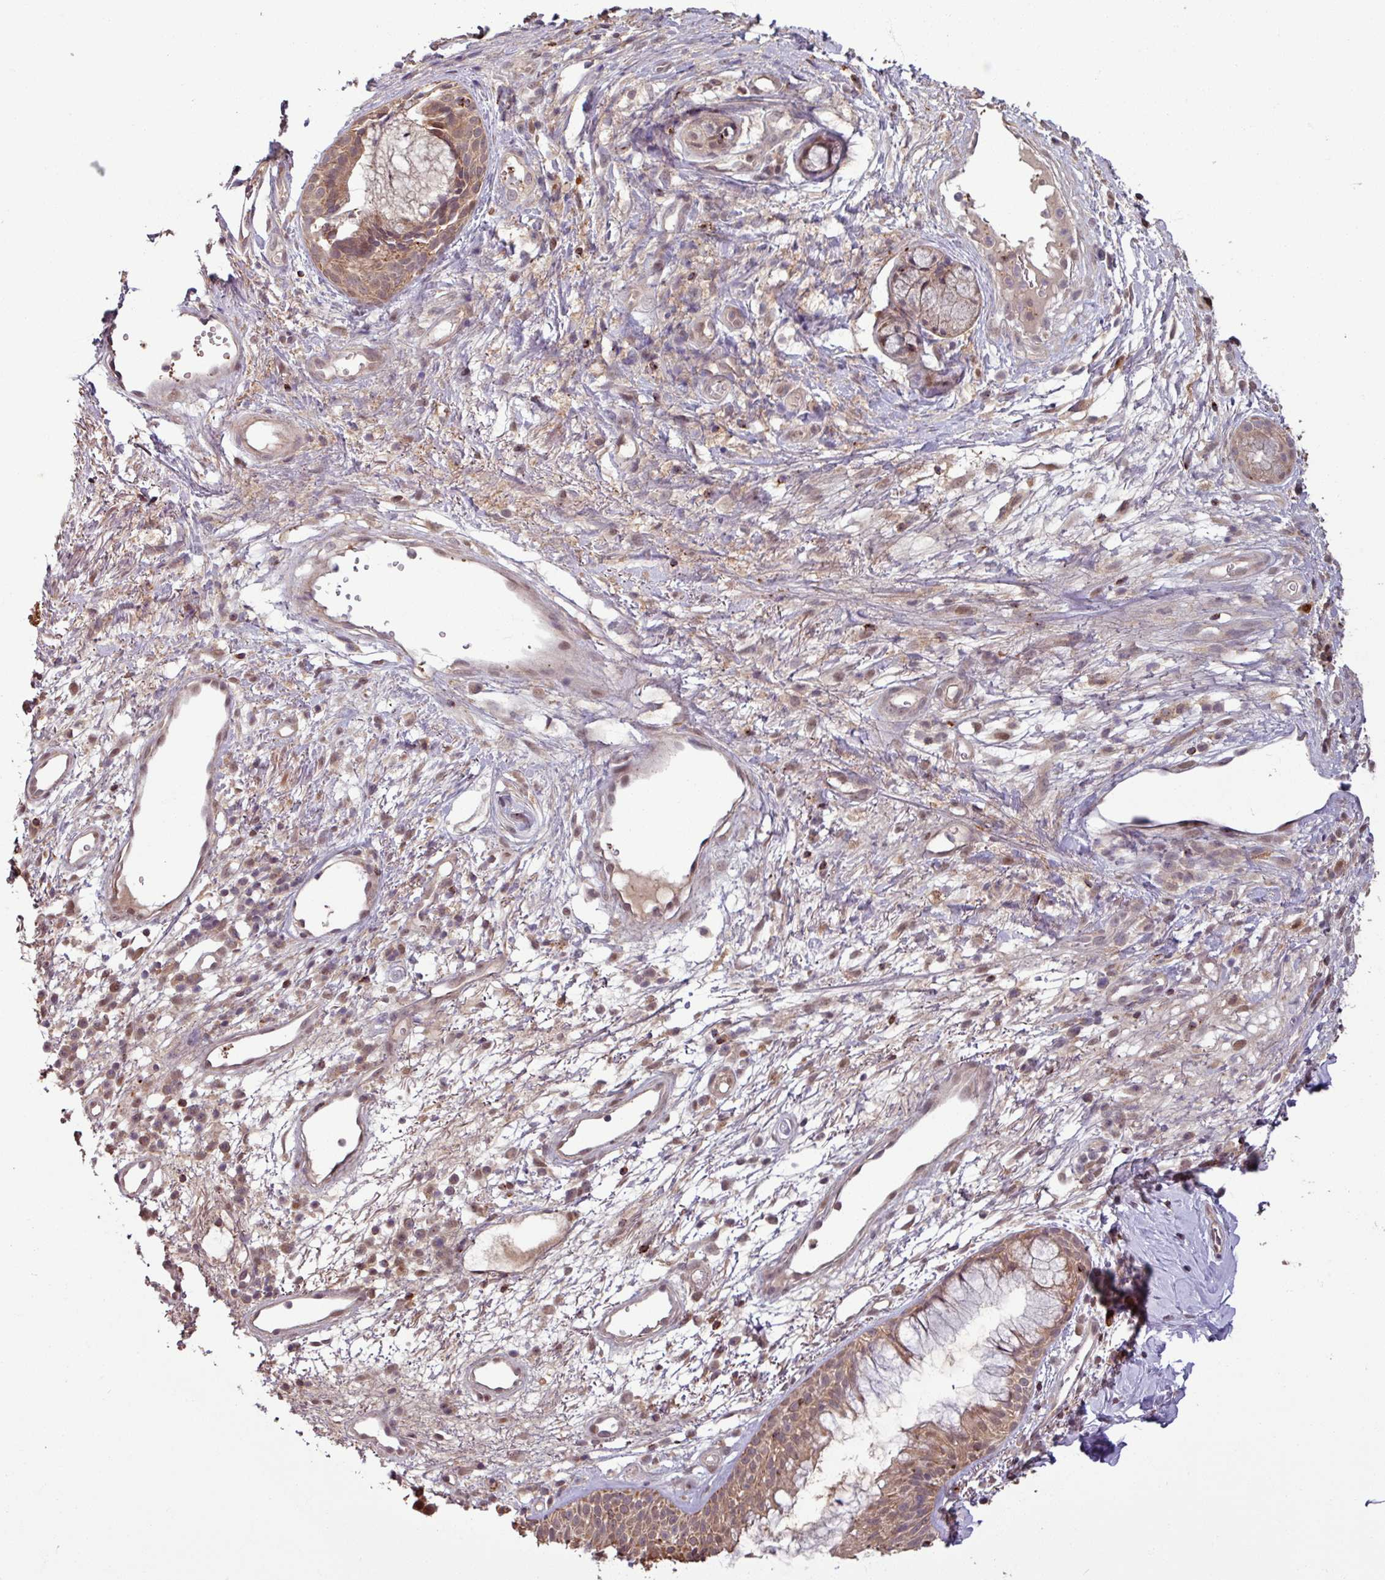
{"staining": {"intensity": "moderate", "quantity": ">75%", "location": "cytoplasmic/membranous,nuclear"}, "tissue": "nasopharynx", "cell_type": "Respiratory epithelial cells", "image_type": "normal", "snomed": [{"axis": "morphology", "description": "Normal tissue, NOS"}, {"axis": "topography", "description": "Cartilage tissue"}, {"axis": "topography", "description": "Nasopharynx"}, {"axis": "topography", "description": "Thyroid gland"}], "caption": "Brown immunohistochemical staining in unremarkable human nasopharynx shows moderate cytoplasmic/membranous,nuclear staining in about >75% of respiratory epithelial cells. (DAB (3,3'-diaminobenzidine) IHC with brightfield microscopy, high magnification).", "gene": "OR6B1", "patient": {"sex": "male", "age": 63}}